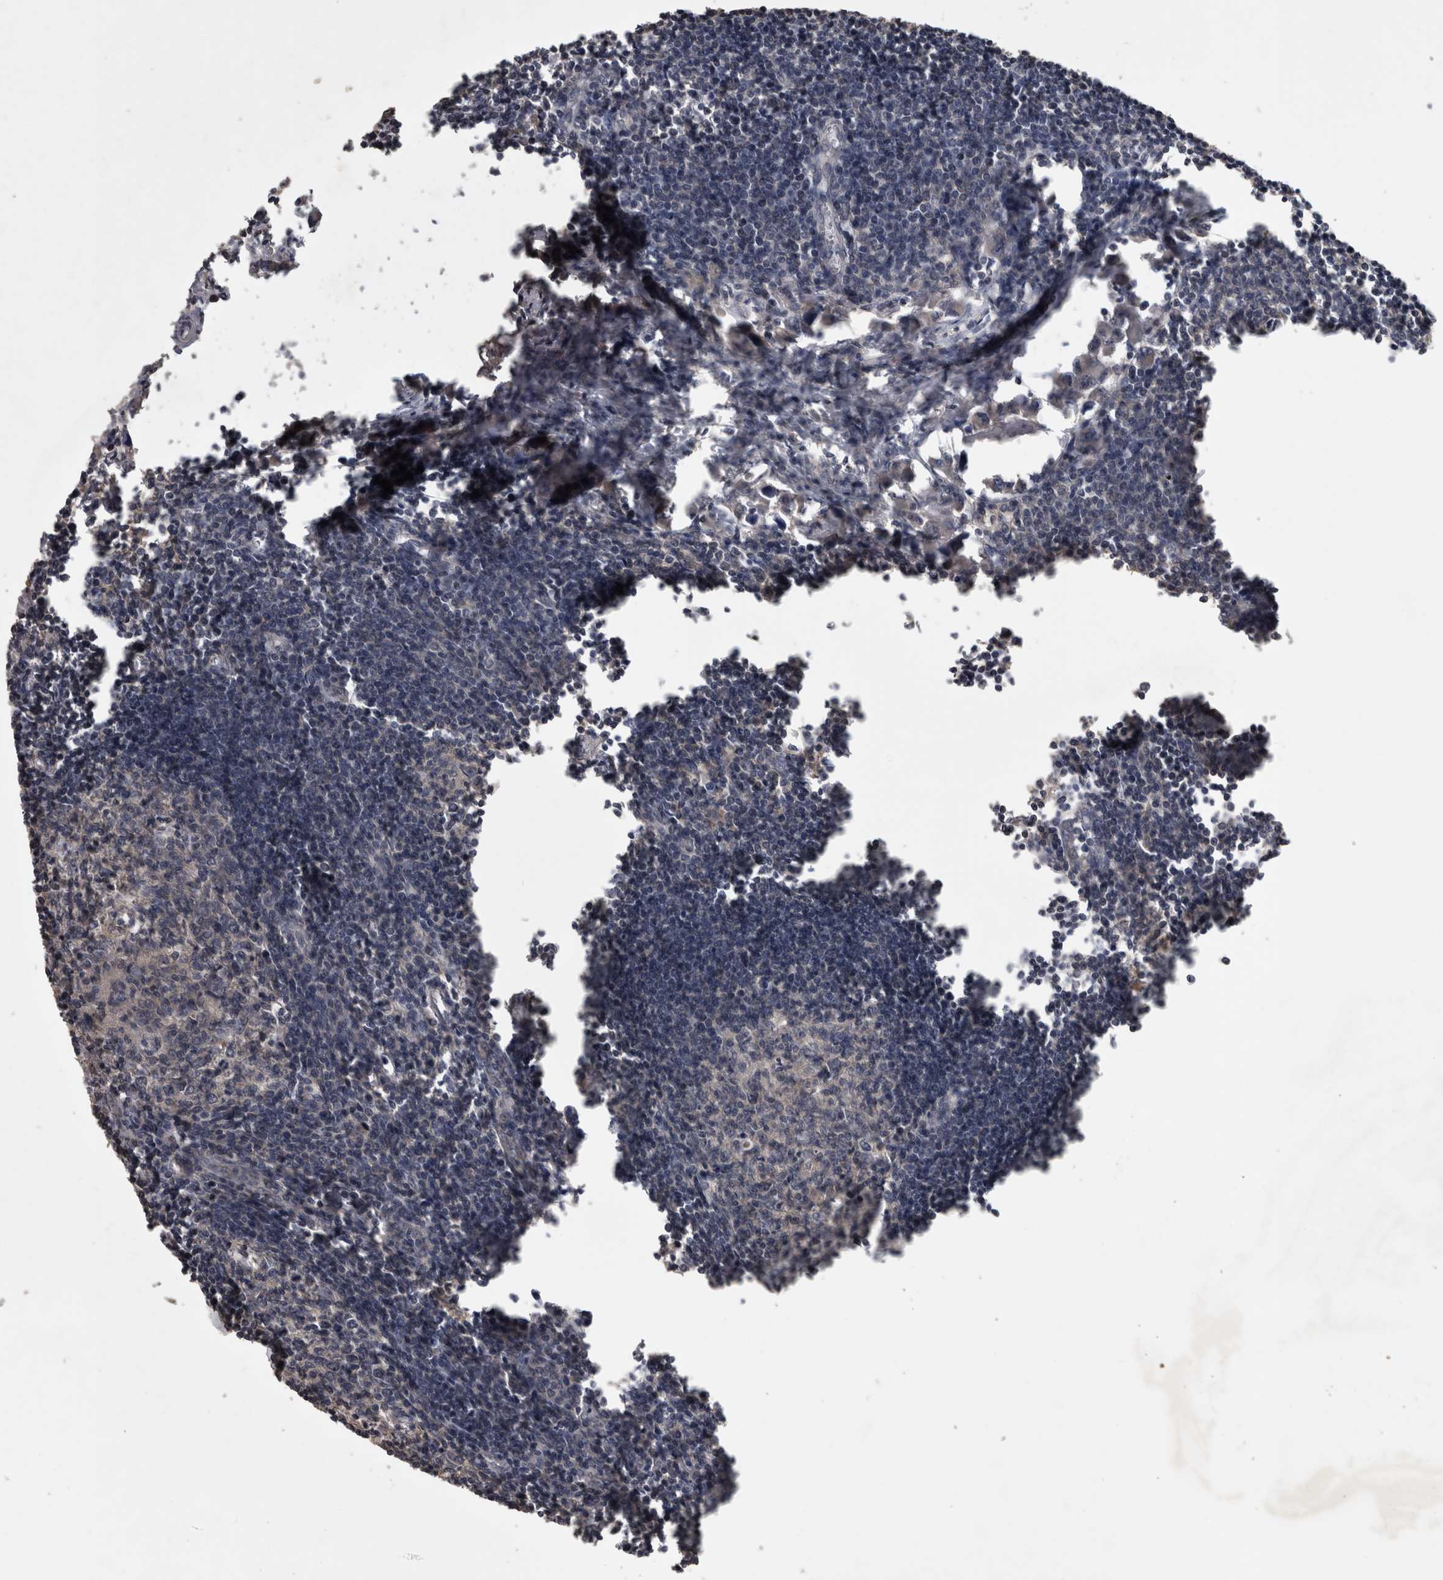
{"staining": {"intensity": "weak", "quantity": "25%-75%", "location": "cytoplasmic/membranous"}, "tissue": "lymph node", "cell_type": "Germinal center cells", "image_type": "normal", "snomed": [{"axis": "morphology", "description": "Normal tissue, NOS"}, {"axis": "morphology", "description": "Malignant melanoma, Metastatic site"}, {"axis": "topography", "description": "Lymph node"}], "caption": "IHC of normal human lymph node shows low levels of weak cytoplasmic/membranous staining in approximately 25%-75% of germinal center cells. The staining was performed using DAB (3,3'-diaminobenzidine) to visualize the protein expression in brown, while the nuclei were stained in blue with hematoxylin (Magnification: 20x).", "gene": "ZNF114", "patient": {"sex": "male", "age": 41}}